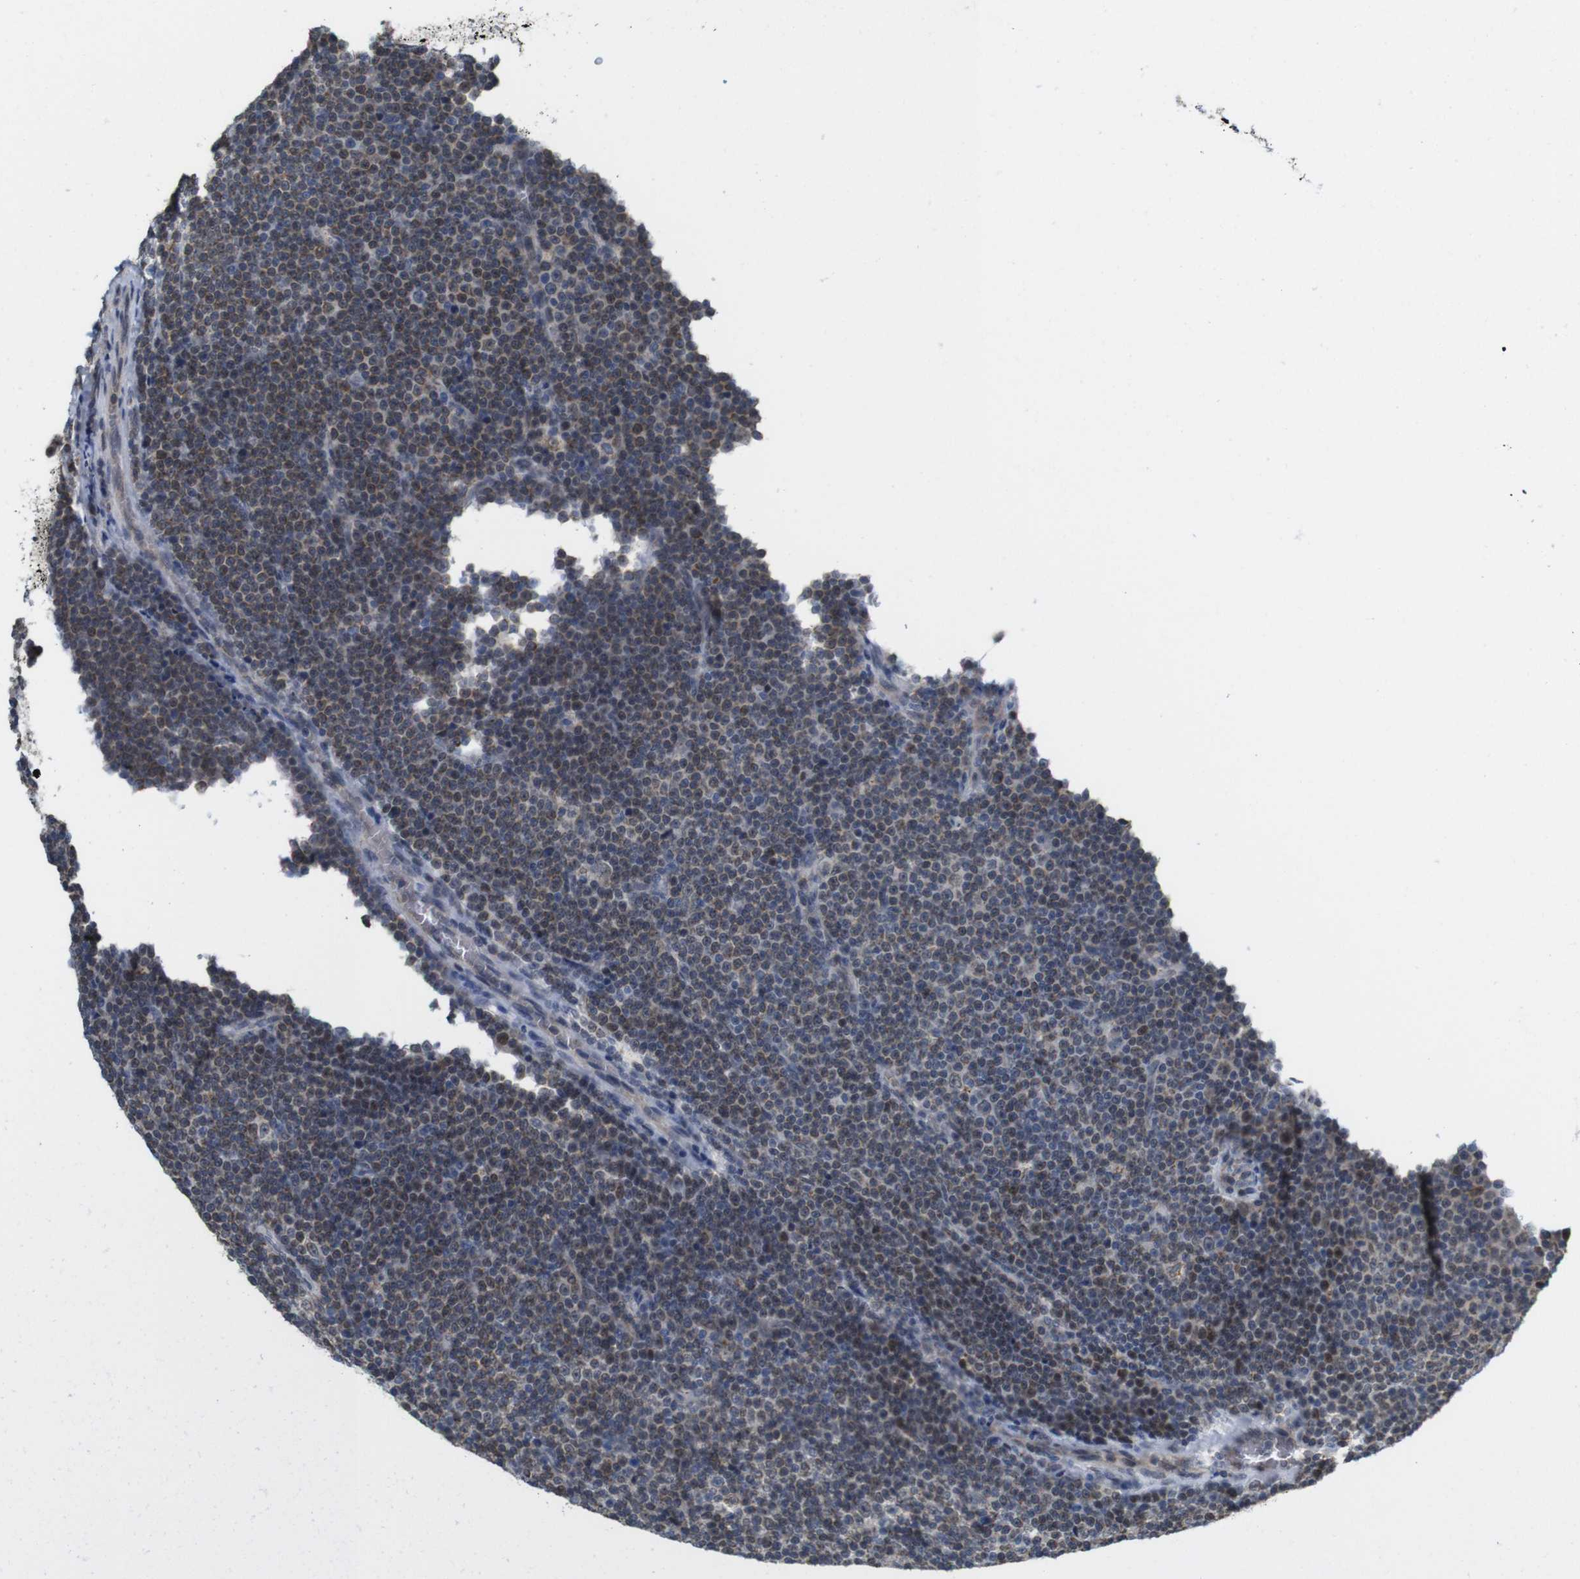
{"staining": {"intensity": "moderate", "quantity": ">75%", "location": "cytoplasmic/membranous,nuclear"}, "tissue": "lymphoma", "cell_type": "Tumor cells", "image_type": "cancer", "snomed": [{"axis": "morphology", "description": "Malignant lymphoma, non-Hodgkin's type, Low grade"}, {"axis": "topography", "description": "Lymph node"}], "caption": "DAB (3,3'-diaminobenzidine) immunohistochemical staining of low-grade malignant lymphoma, non-Hodgkin's type displays moderate cytoplasmic/membranous and nuclear protein positivity in about >75% of tumor cells.", "gene": "PNMA8A", "patient": {"sex": "female", "age": 67}}